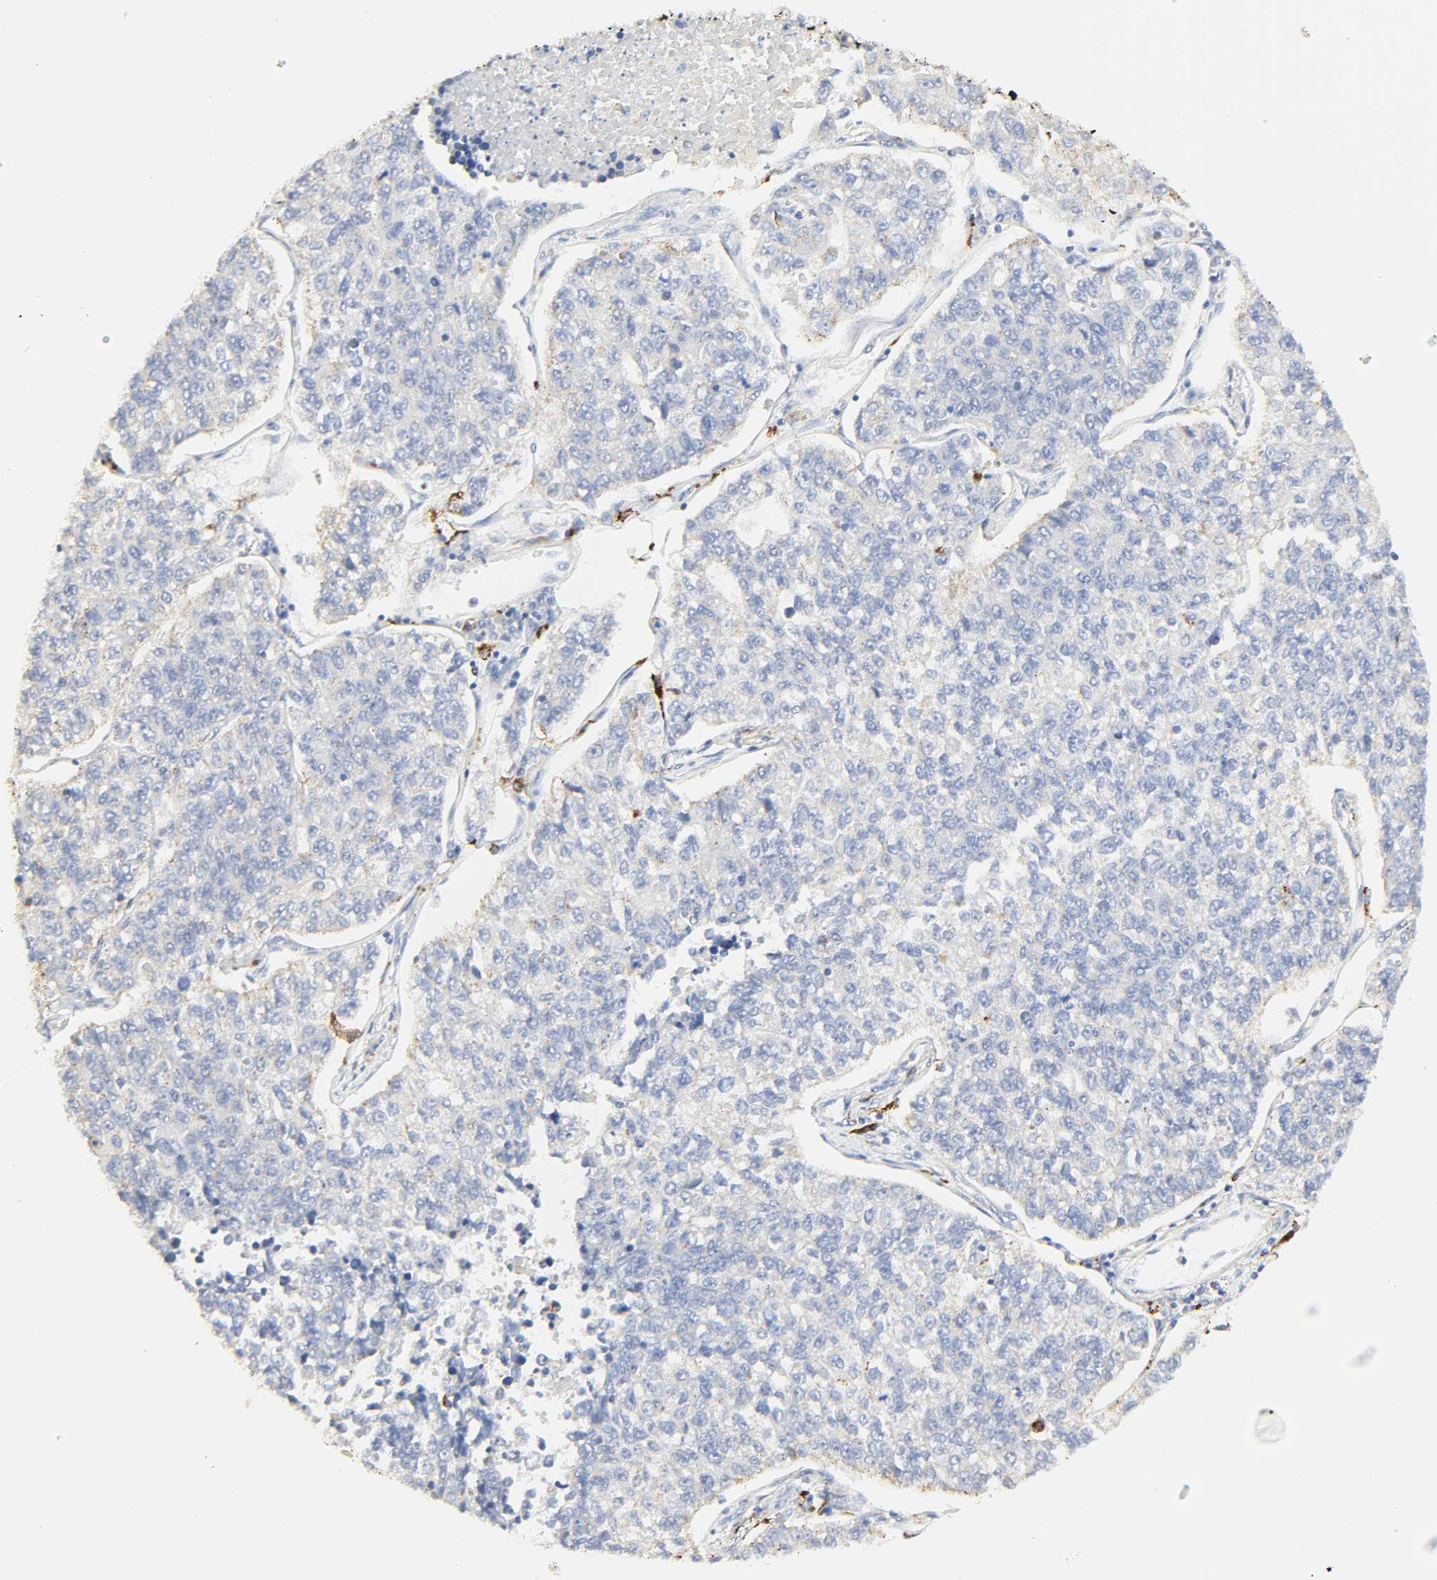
{"staining": {"intensity": "negative", "quantity": "none", "location": "none"}, "tissue": "lung cancer", "cell_type": "Tumor cells", "image_type": "cancer", "snomed": [{"axis": "morphology", "description": "Adenocarcinoma, NOS"}, {"axis": "topography", "description": "Lung"}], "caption": "The photomicrograph shows no significant positivity in tumor cells of lung cancer. The staining was performed using DAB to visualize the protein expression in brown, while the nuclei were stained in blue with hematoxylin (Magnification: 20x).", "gene": "CAMK2A", "patient": {"sex": "male", "age": 49}}